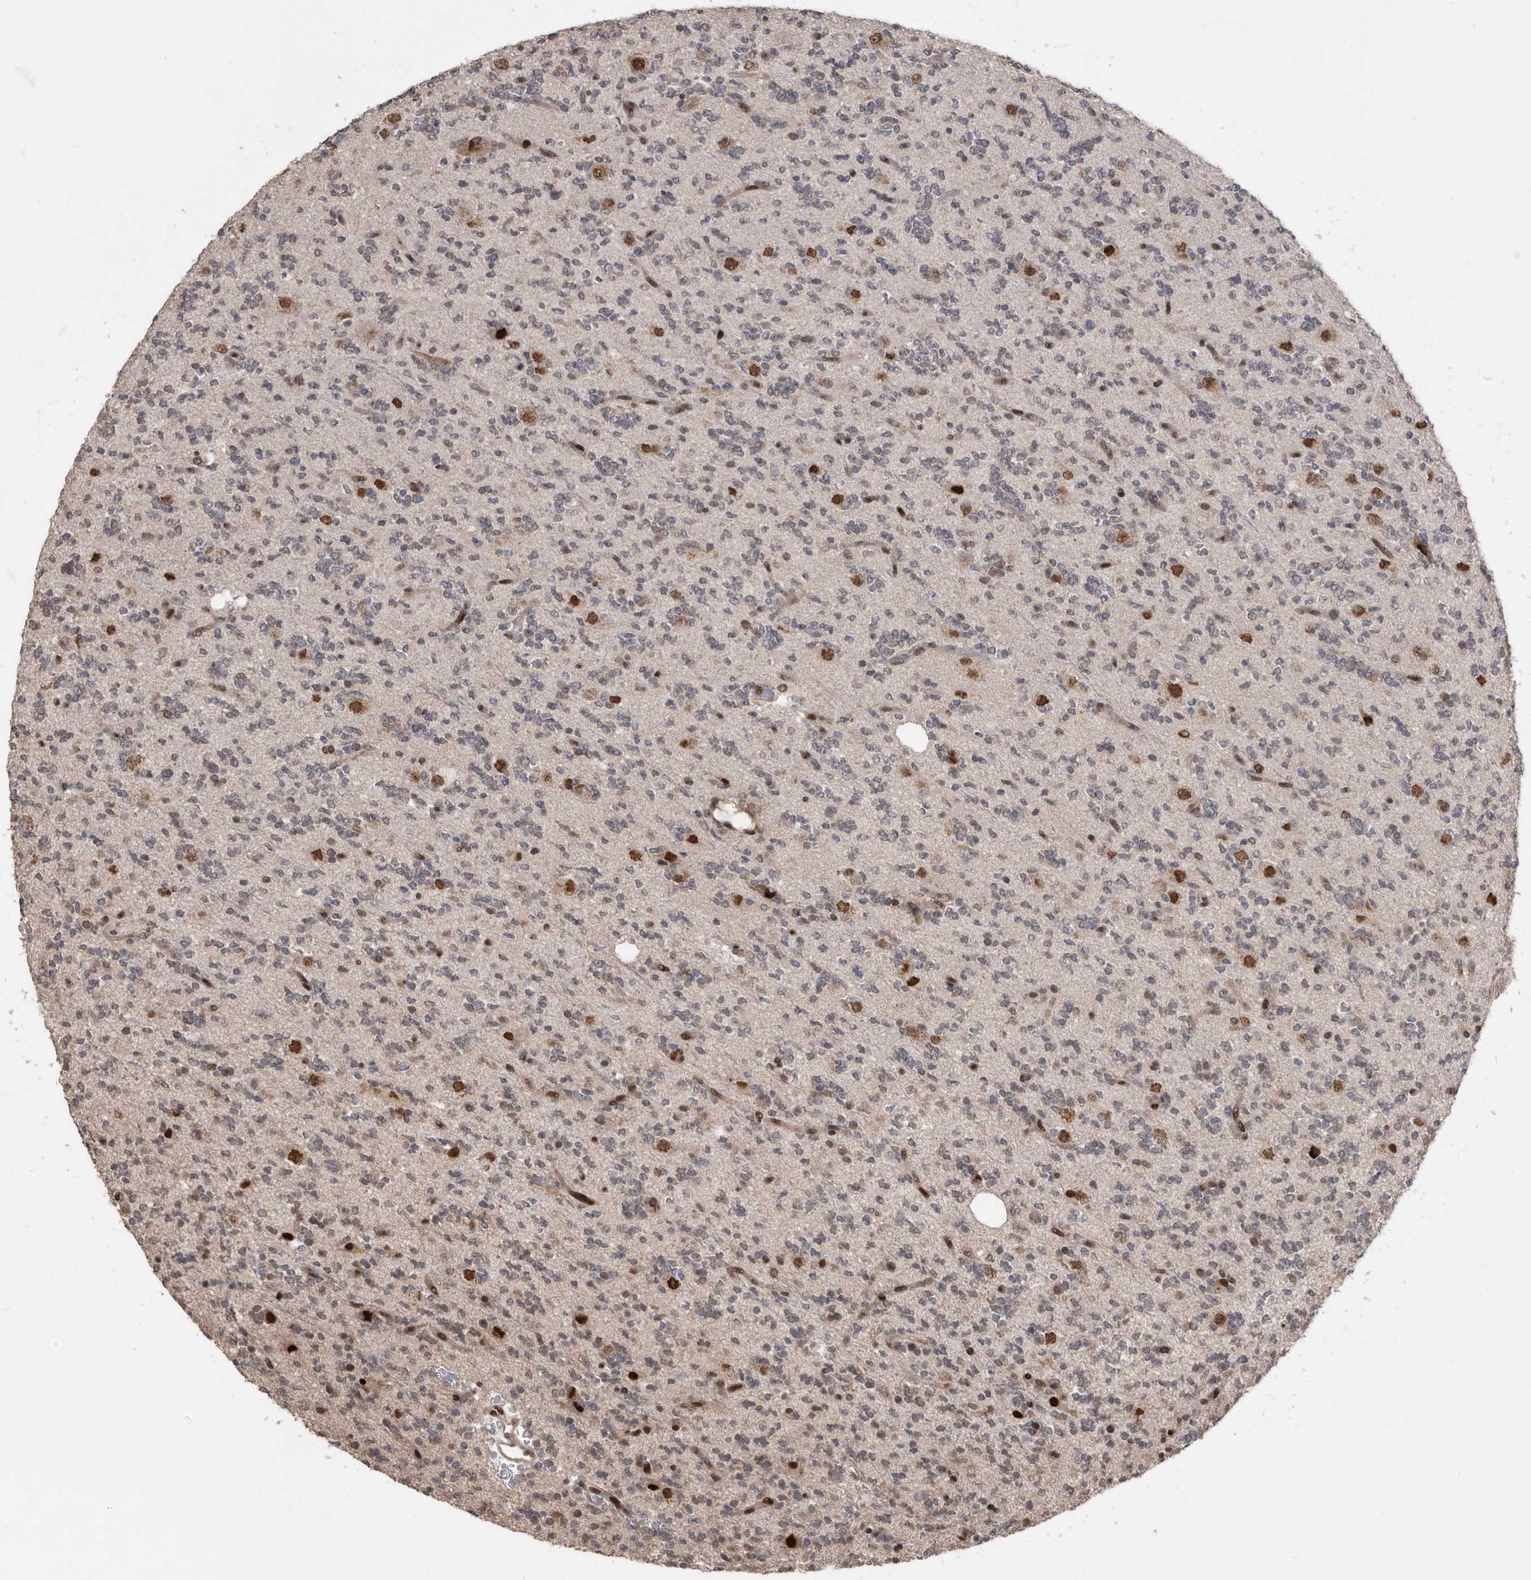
{"staining": {"intensity": "moderate", "quantity": "<25%", "location": "nuclear"}, "tissue": "glioma", "cell_type": "Tumor cells", "image_type": "cancer", "snomed": [{"axis": "morphology", "description": "Glioma, malignant, High grade"}, {"axis": "topography", "description": "Brain"}], "caption": "Immunohistochemical staining of high-grade glioma (malignant) displays low levels of moderate nuclear expression in approximately <25% of tumor cells.", "gene": "TDRD3", "patient": {"sex": "female", "age": 62}}